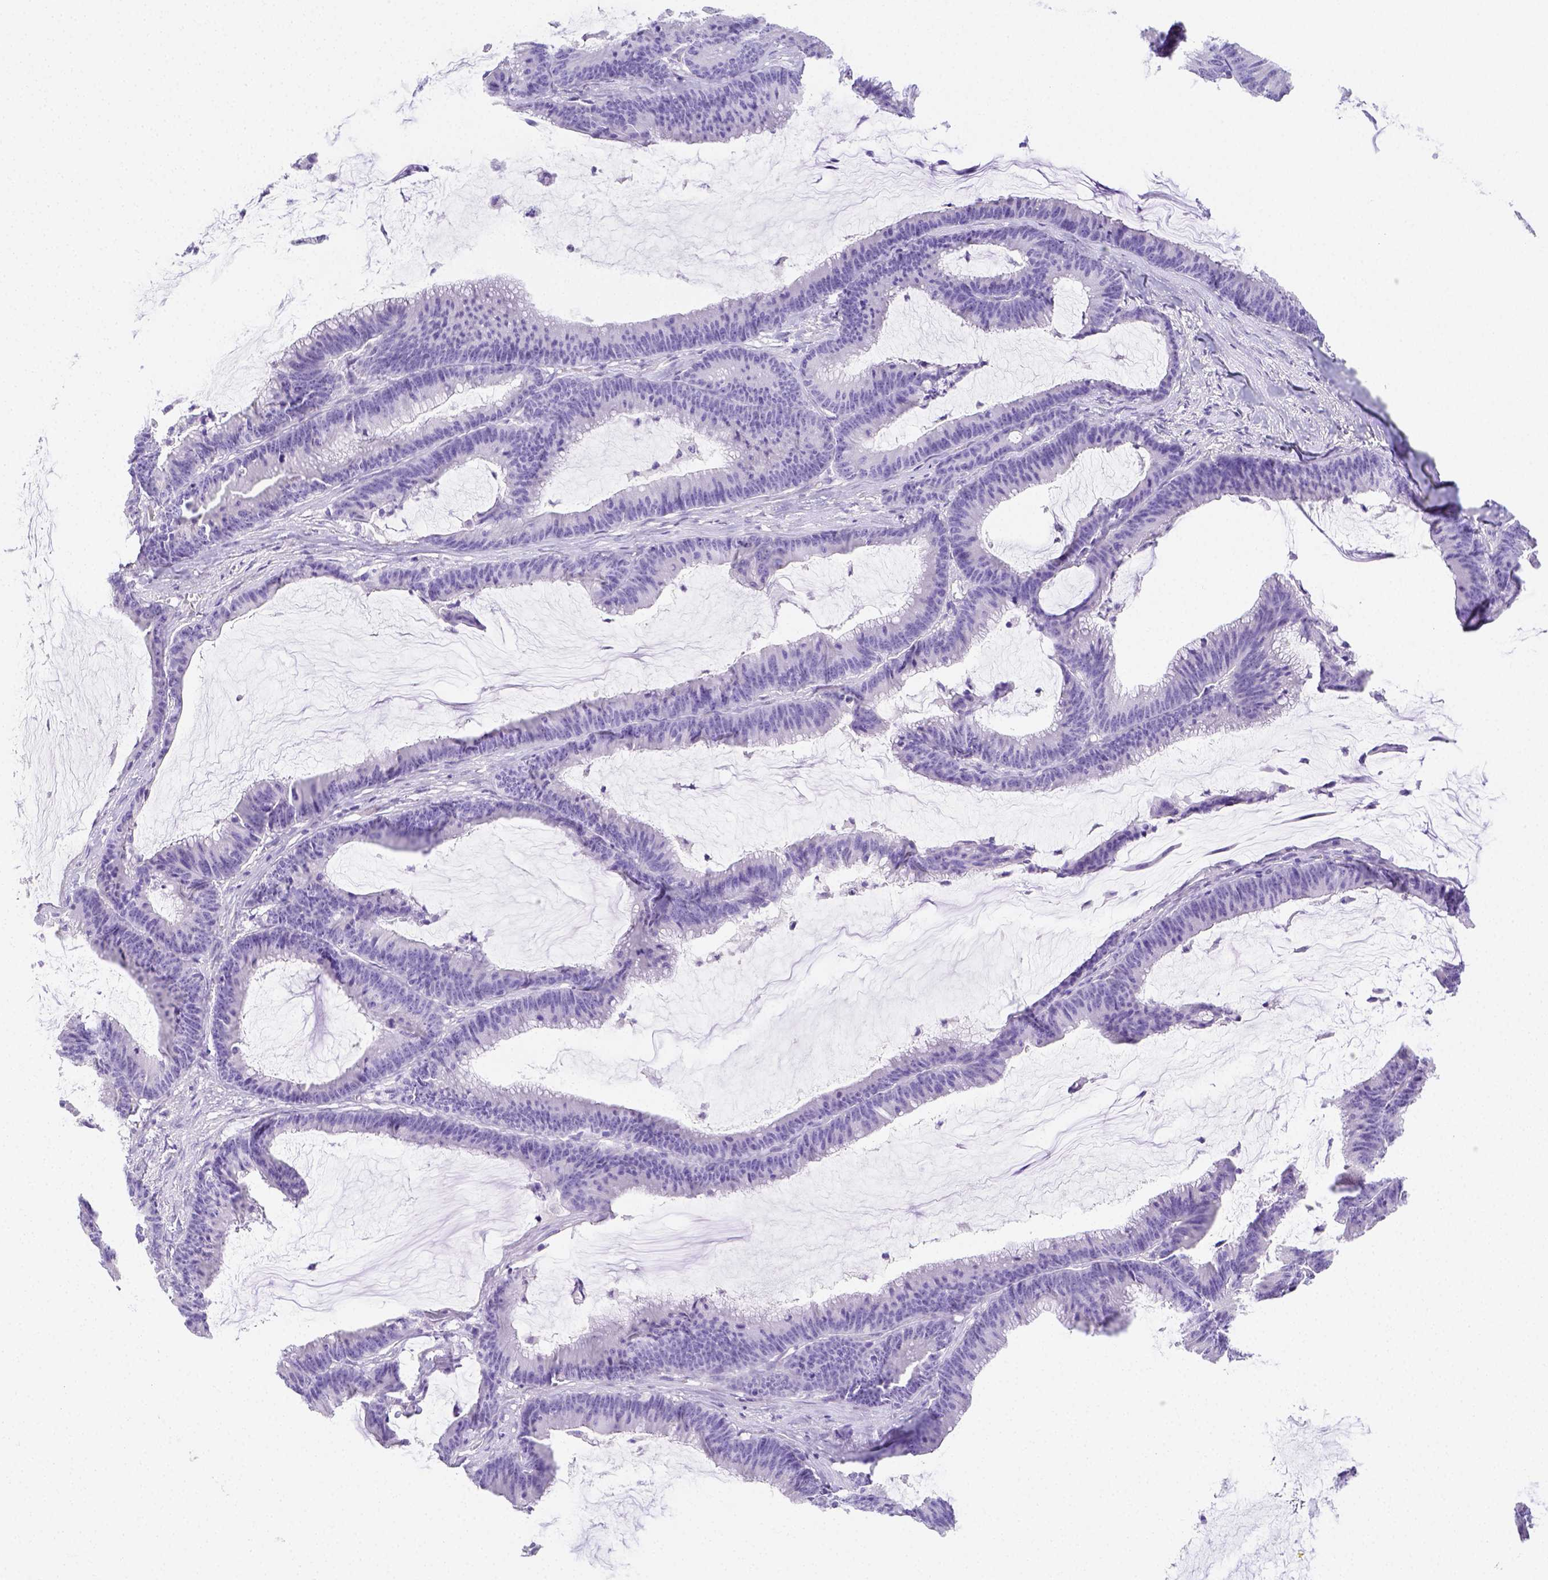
{"staining": {"intensity": "negative", "quantity": "none", "location": "none"}, "tissue": "colorectal cancer", "cell_type": "Tumor cells", "image_type": "cancer", "snomed": [{"axis": "morphology", "description": "Adenocarcinoma, NOS"}, {"axis": "topography", "description": "Colon"}], "caption": "A high-resolution micrograph shows immunohistochemistry staining of colorectal cancer, which demonstrates no significant expression in tumor cells. (Stains: DAB (3,3'-diaminobenzidine) immunohistochemistry (IHC) with hematoxylin counter stain, Microscopy: brightfield microscopy at high magnification).", "gene": "ARHGAP36", "patient": {"sex": "female", "age": 78}}